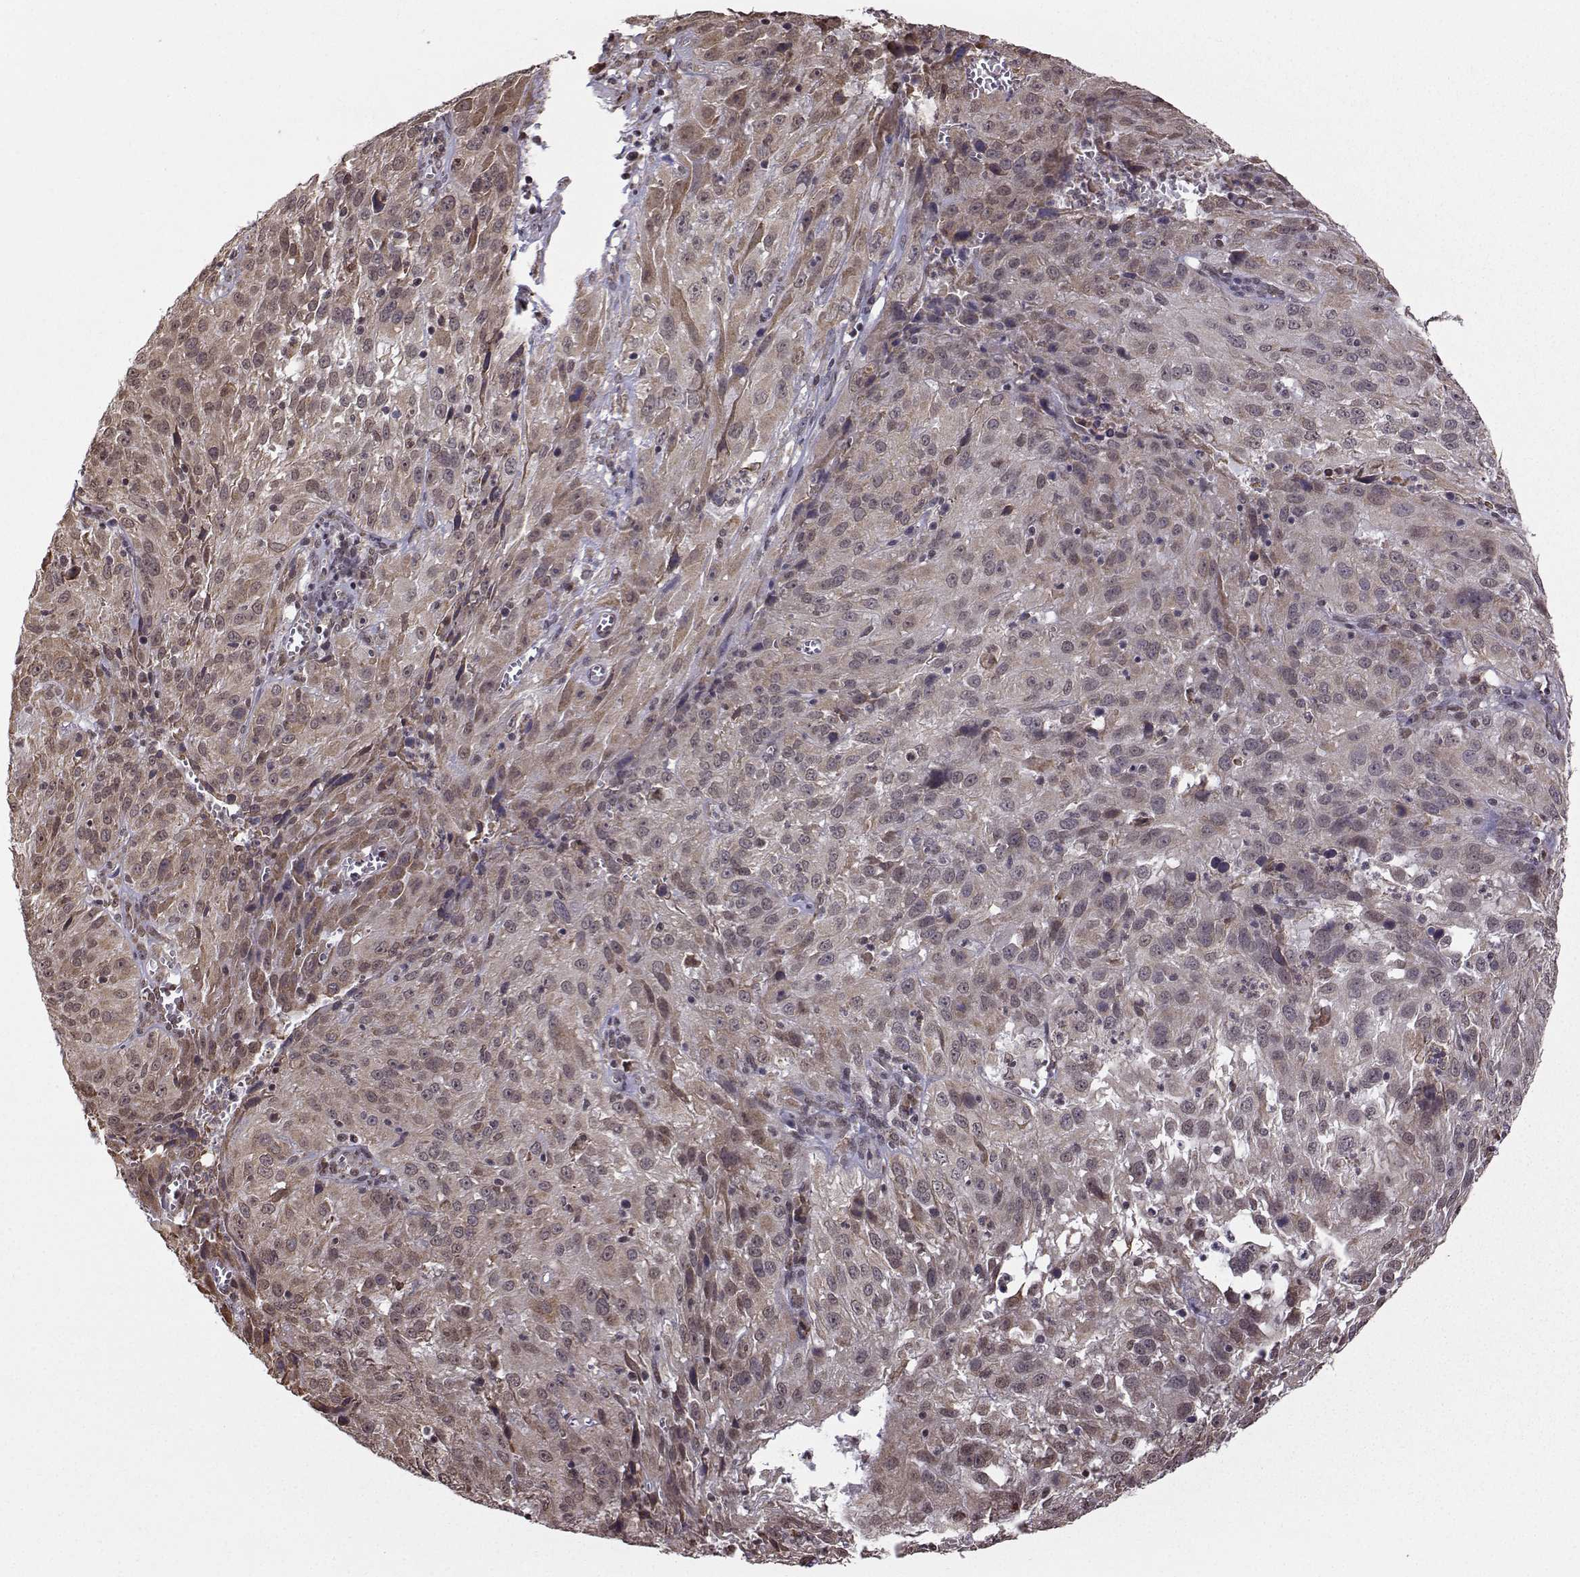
{"staining": {"intensity": "weak", "quantity": "25%-75%", "location": "cytoplasmic/membranous,nuclear"}, "tissue": "cervical cancer", "cell_type": "Tumor cells", "image_type": "cancer", "snomed": [{"axis": "morphology", "description": "Squamous cell carcinoma, NOS"}, {"axis": "topography", "description": "Cervix"}], "caption": "Squamous cell carcinoma (cervical) was stained to show a protein in brown. There is low levels of weak cytoplasmic/membranous and nuclear staining in about 25%-75% of tumor cells. (DAB (3,3'-diaminobenzidine) IHC, brown staining for protein, blue staining for nuclei).", "gene": "EZH1", "patient": {"sex": "female", "age": 32}}